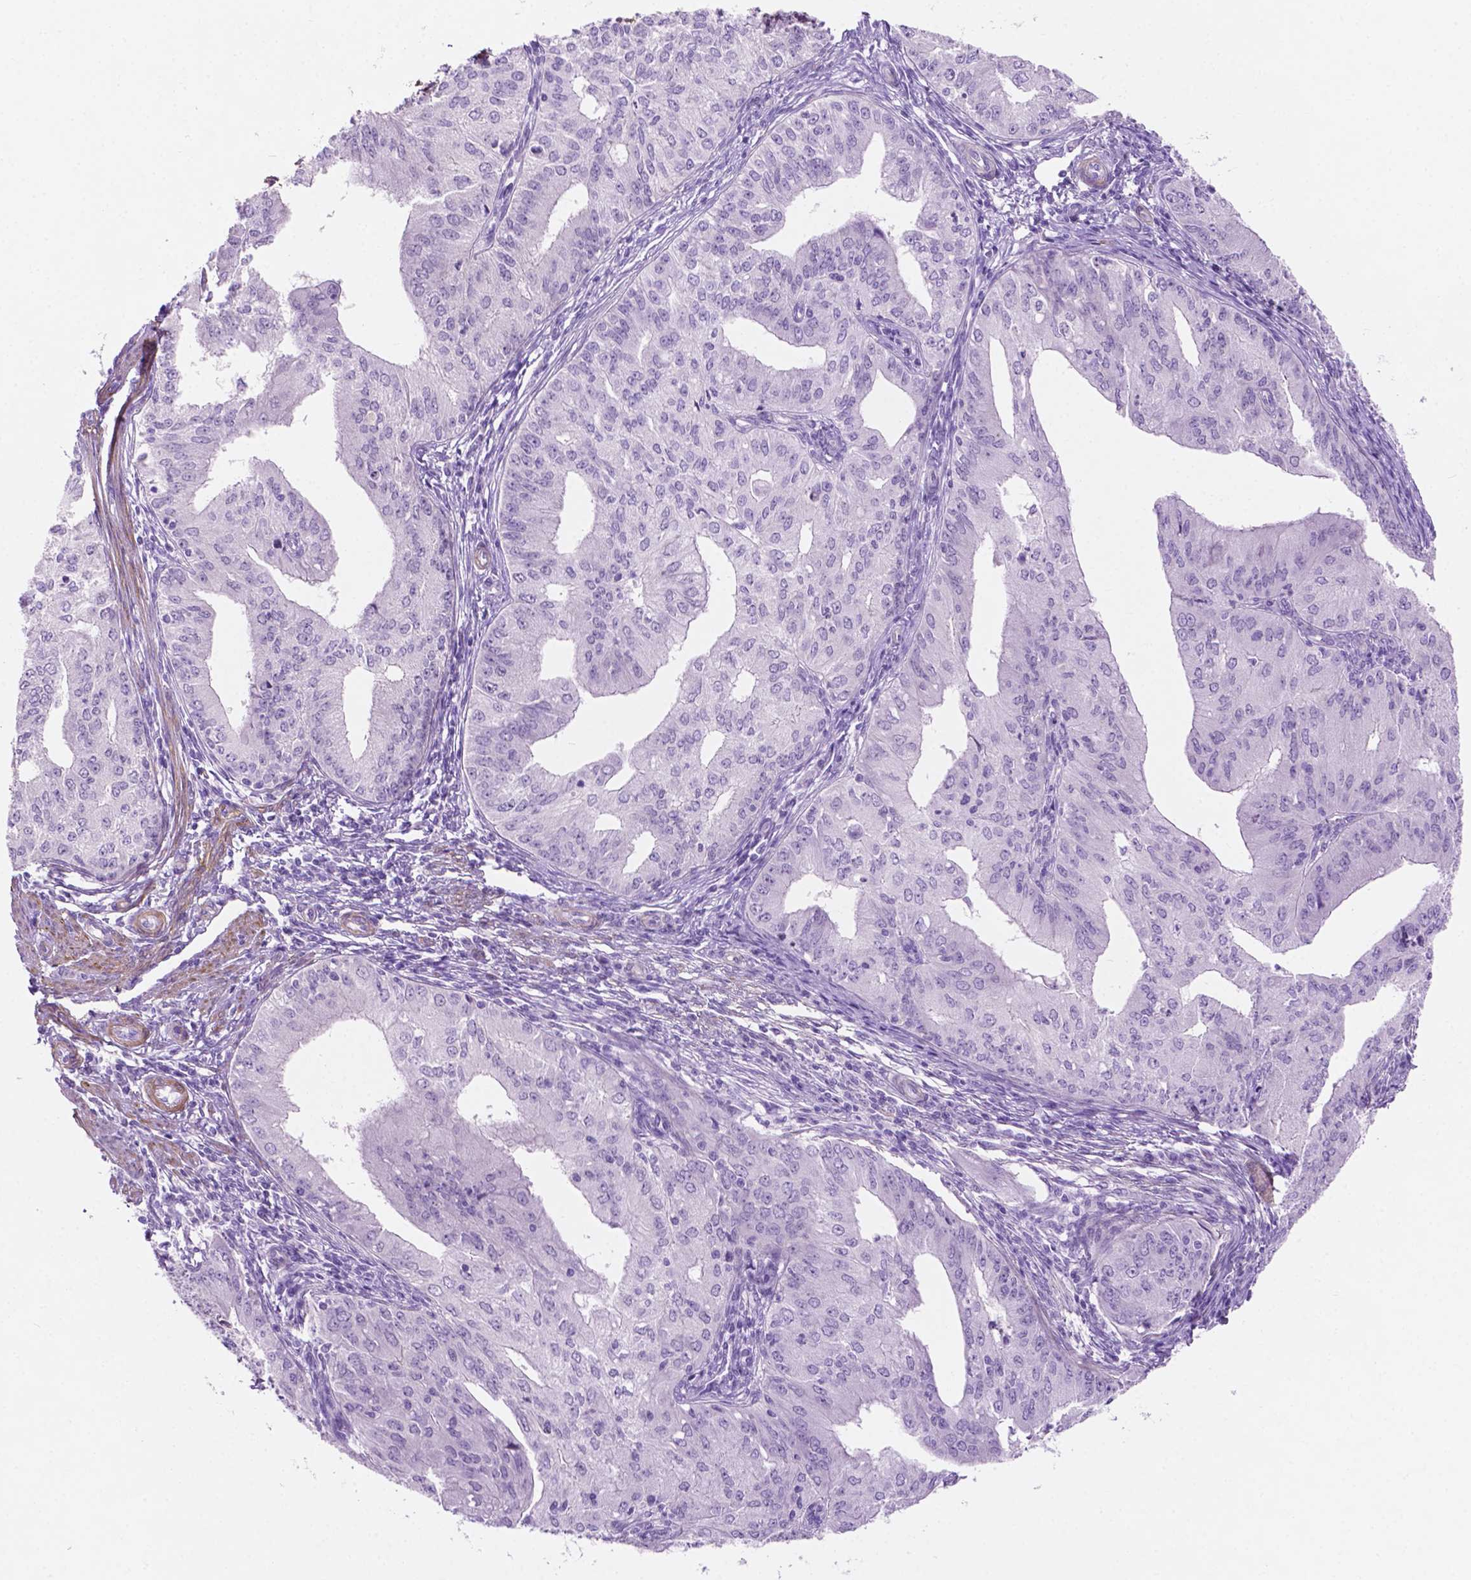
{"staining": {"intensity": "negative", "quantity": "none", "location": "none"}, "tissue": "endometrial cancer", "cell_type": "Tumor cells", "image_type": "cancer", "snomed": [{"axis": "morphology", "description": "Adenocarcinoma, NOS"}, {"axis": "topography", "description": "Endometrium"}], "caption": "There is no significant positivity in tumor cells of endometrial adenocarcinoma.", "gene": "ASPG", "patient": {"sex": "female", "age": 50}}